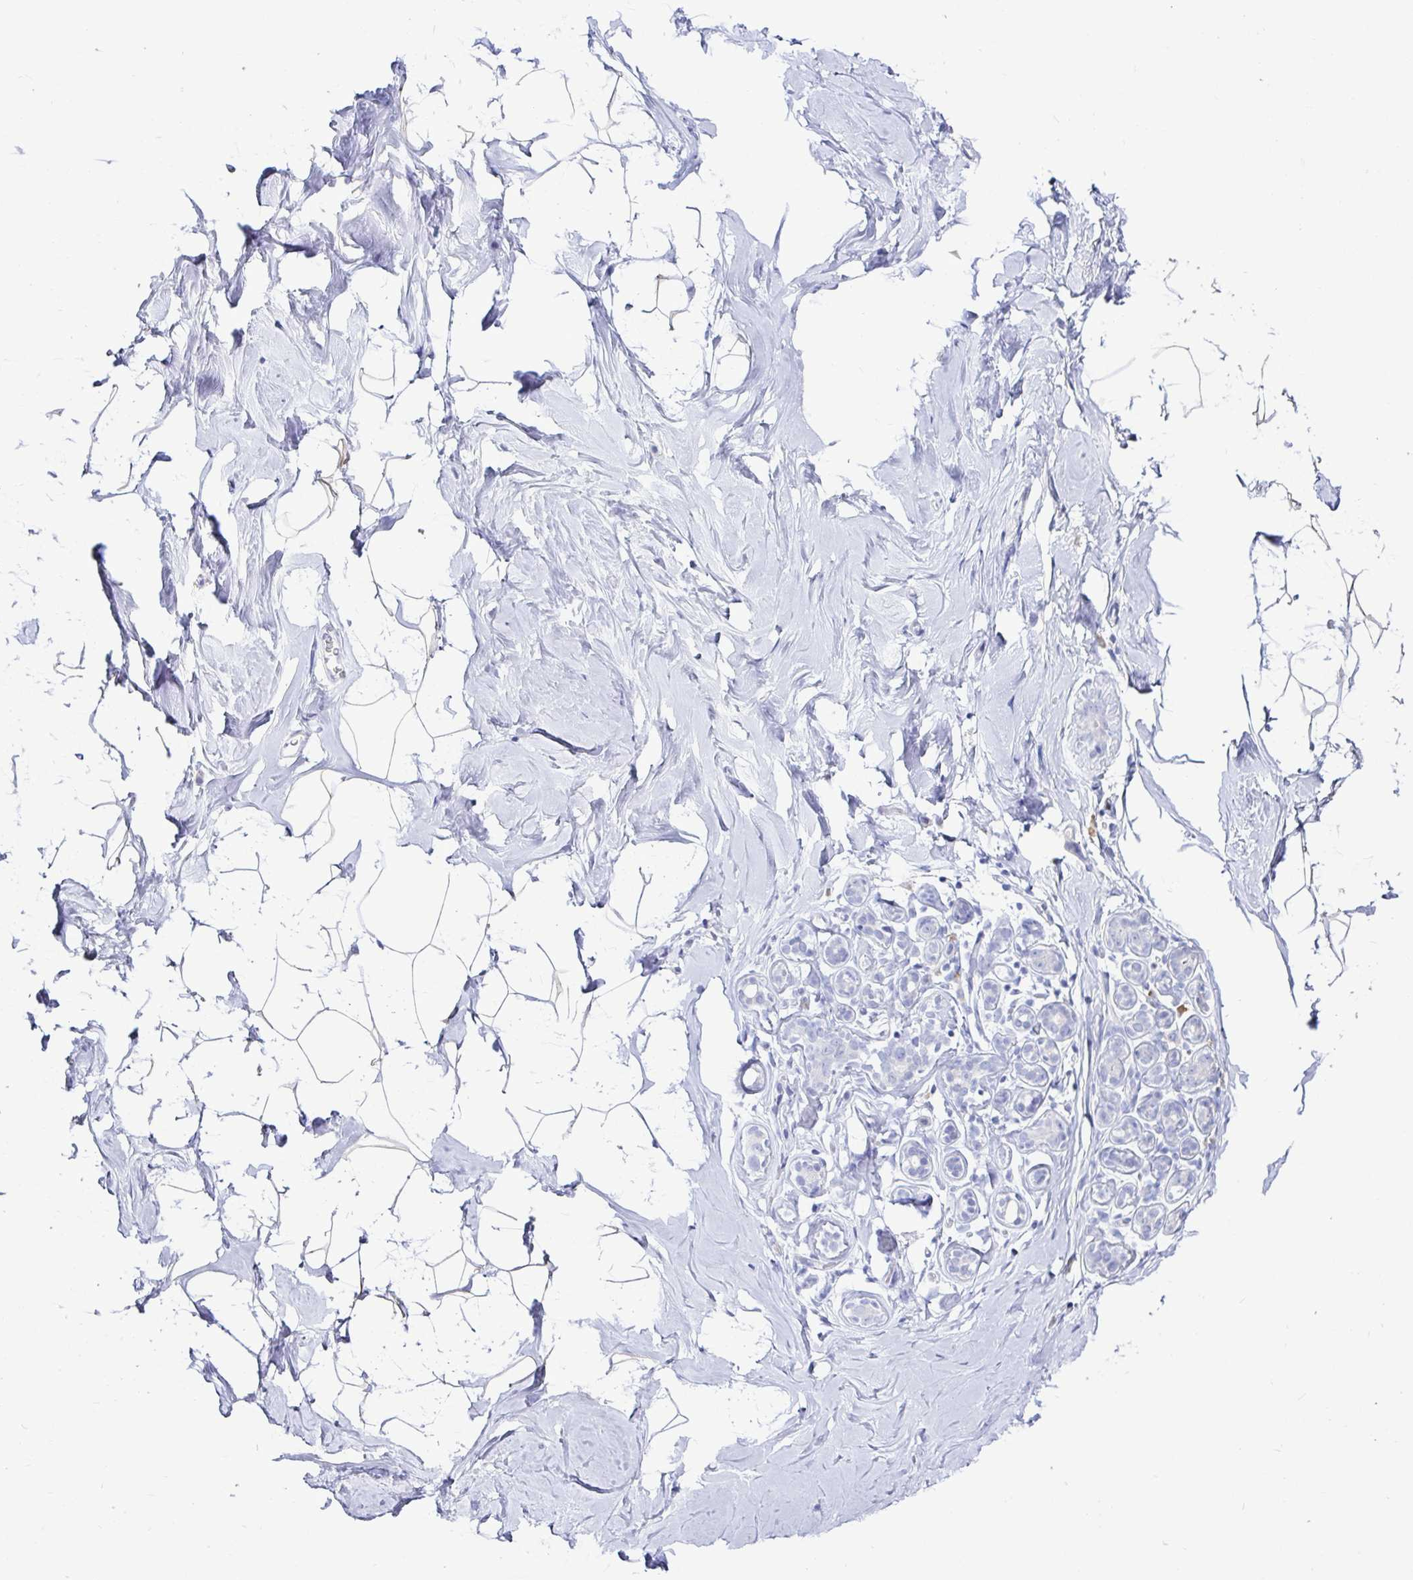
{"staining": {"intensity": "negative", "quantity": "none", "location": "none"}, "tissue": "breast", "cell_type": "Adipocytes", "image_type": "normal", "snomed": [{"axis": "morphology", "description": "Normal tissue, NOS"}, {"axis": "topography", "description": "Breast"}], "caption": "Adipocytes are negative for protein expression in unremarkable human breast. (DAB immunohistochemistry (IHC), high magnification).", "gene": "TFPI2", "patient": {"sex": "female", "age": 32}}